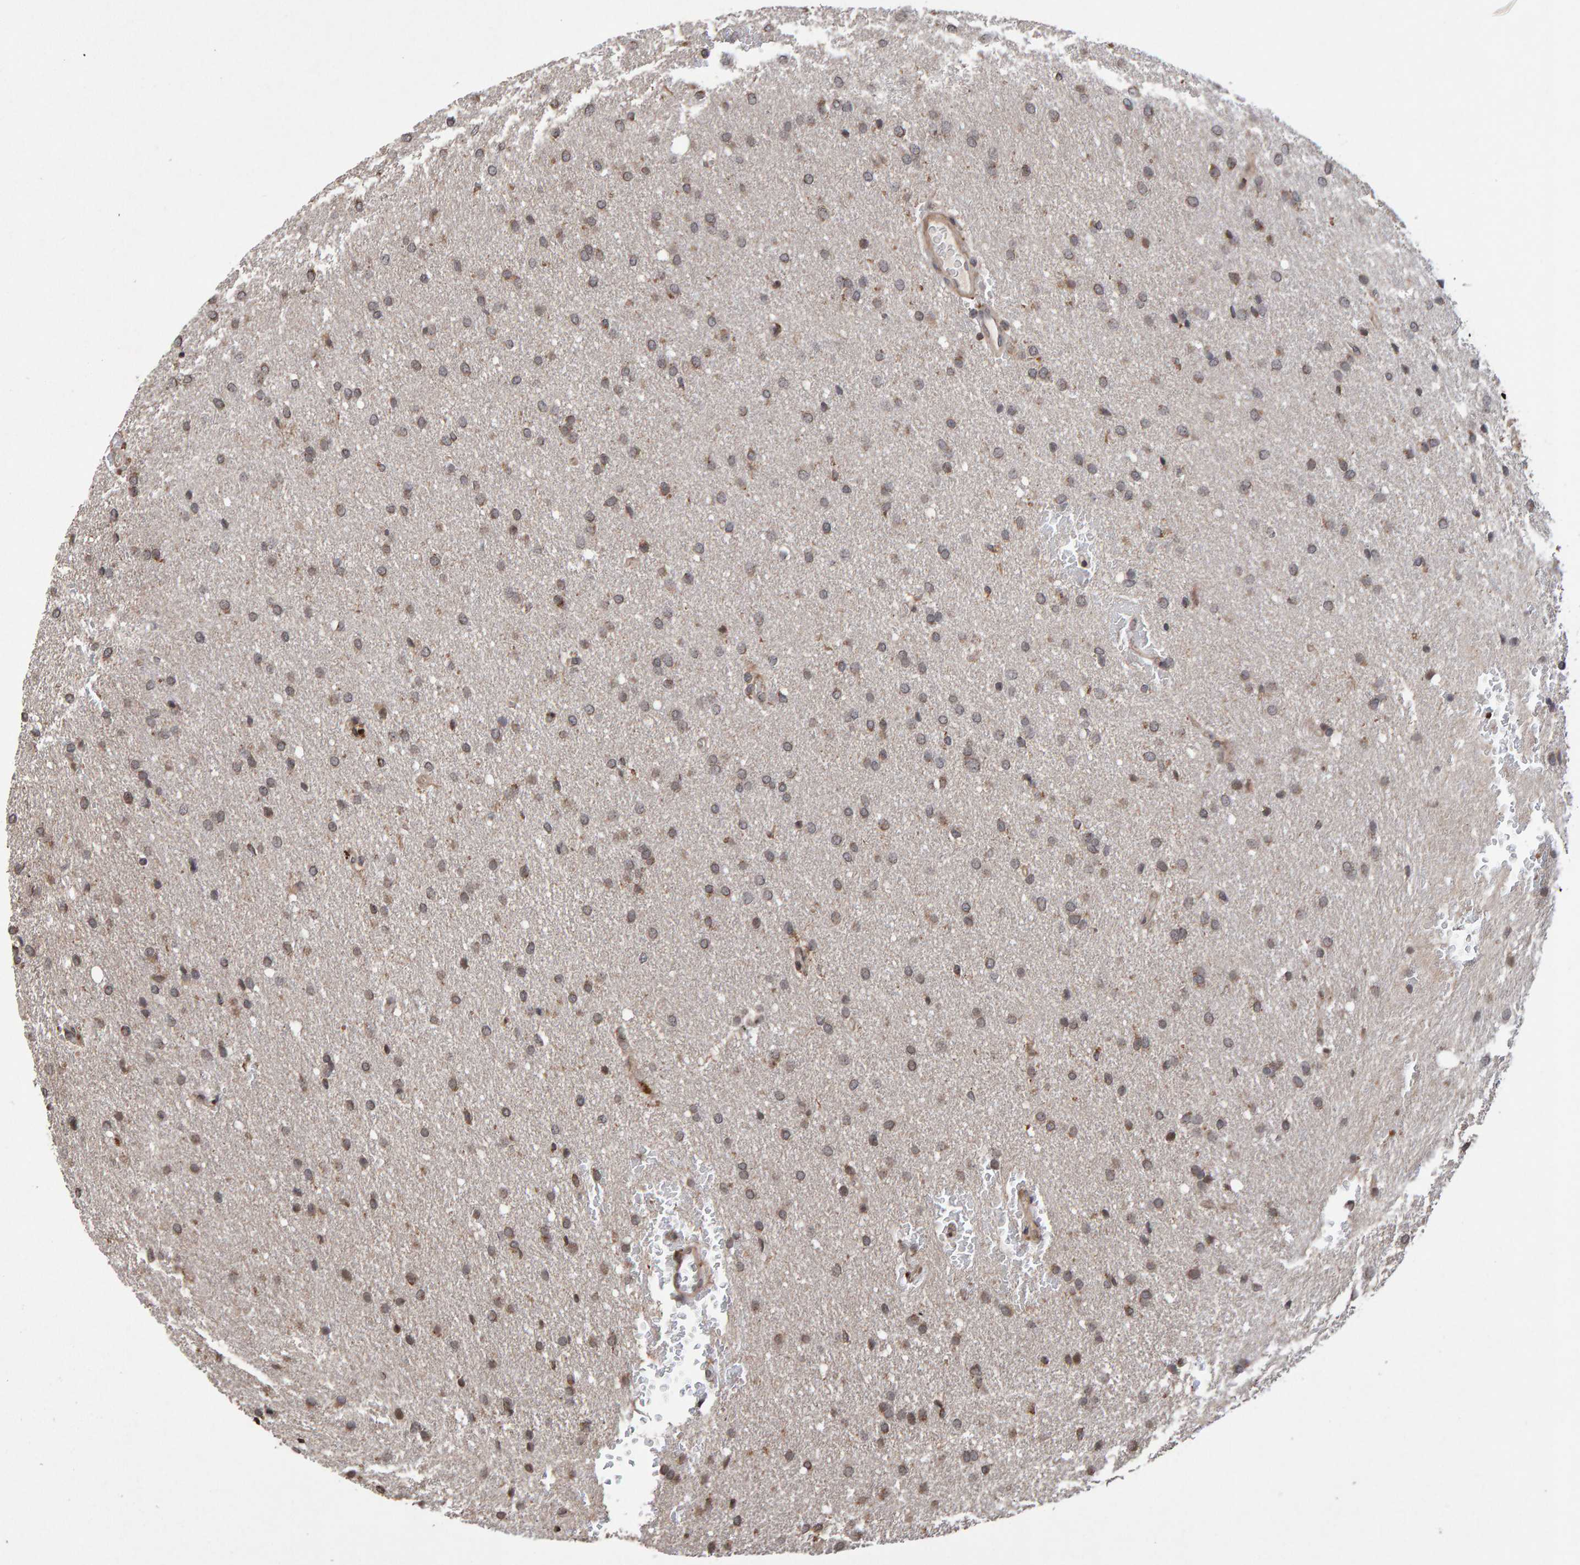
{"staining": {"intensity": "weak", "quantity": ">75%", "location": "cytoplasmic/membranous"}, "tissue": "glioma", "cell_type": "Tumor cells", "image_type": "cancer", "snomed": [{"axis": "morphology", "description": "Glioma, malignant, Low grade"}, {"axis": "topography", "description": "Brain"}], "caption": "Glioma tissue shows weak cytoplasmic/membranous staining in about >75% of tumor cells, visualized by immunohistochemistry.", "gene": "PECR", "patient": {"sex": "female", "age": 37}}